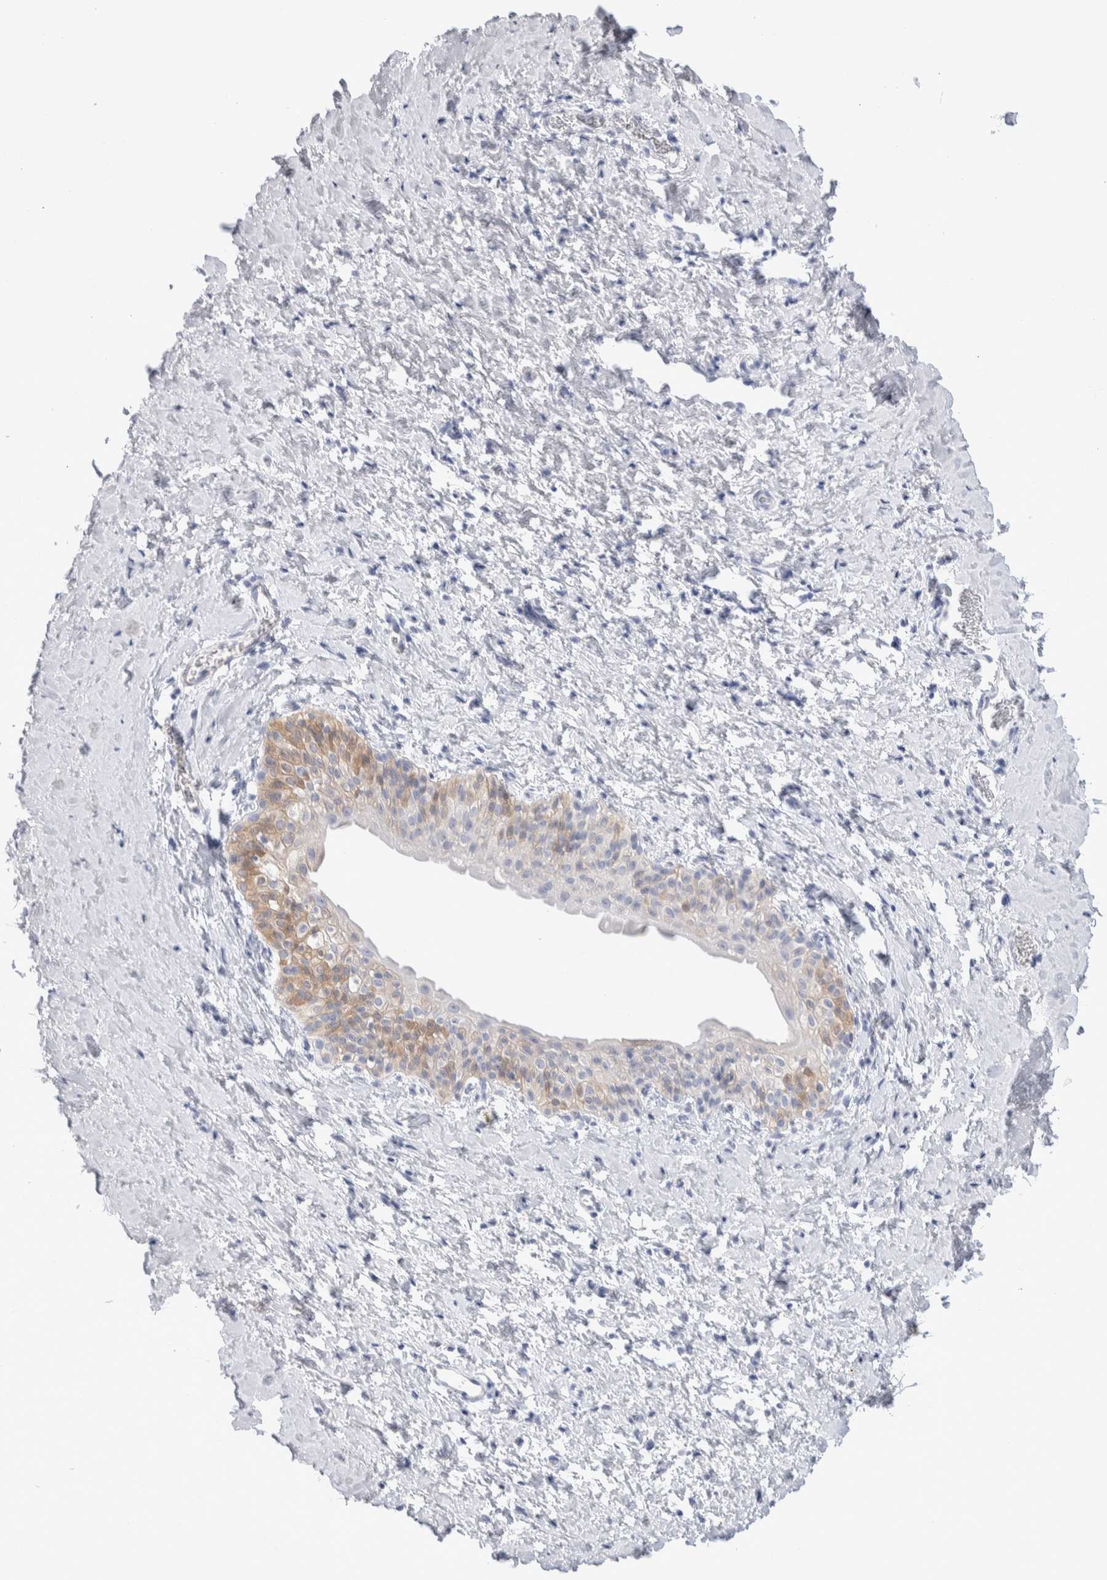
{"staining": {"intensity": "negative", "quantity": "none", "location": "none"}, "tissue": "smooth muscle", "cell_type": "Smooth muscle cells", "image_type": "normal", "snomed": [{"axis": "morphology", "description": "Normal tissue, NOS"}, {"axis": "topography", "description": "Smooth muscle"}], "caption": "IHC of normal human smooth muscle demonstrates no positivity in smooth muscle cells.", "gene": "GDA", "patient": {"sex": "male", "age": 16}}